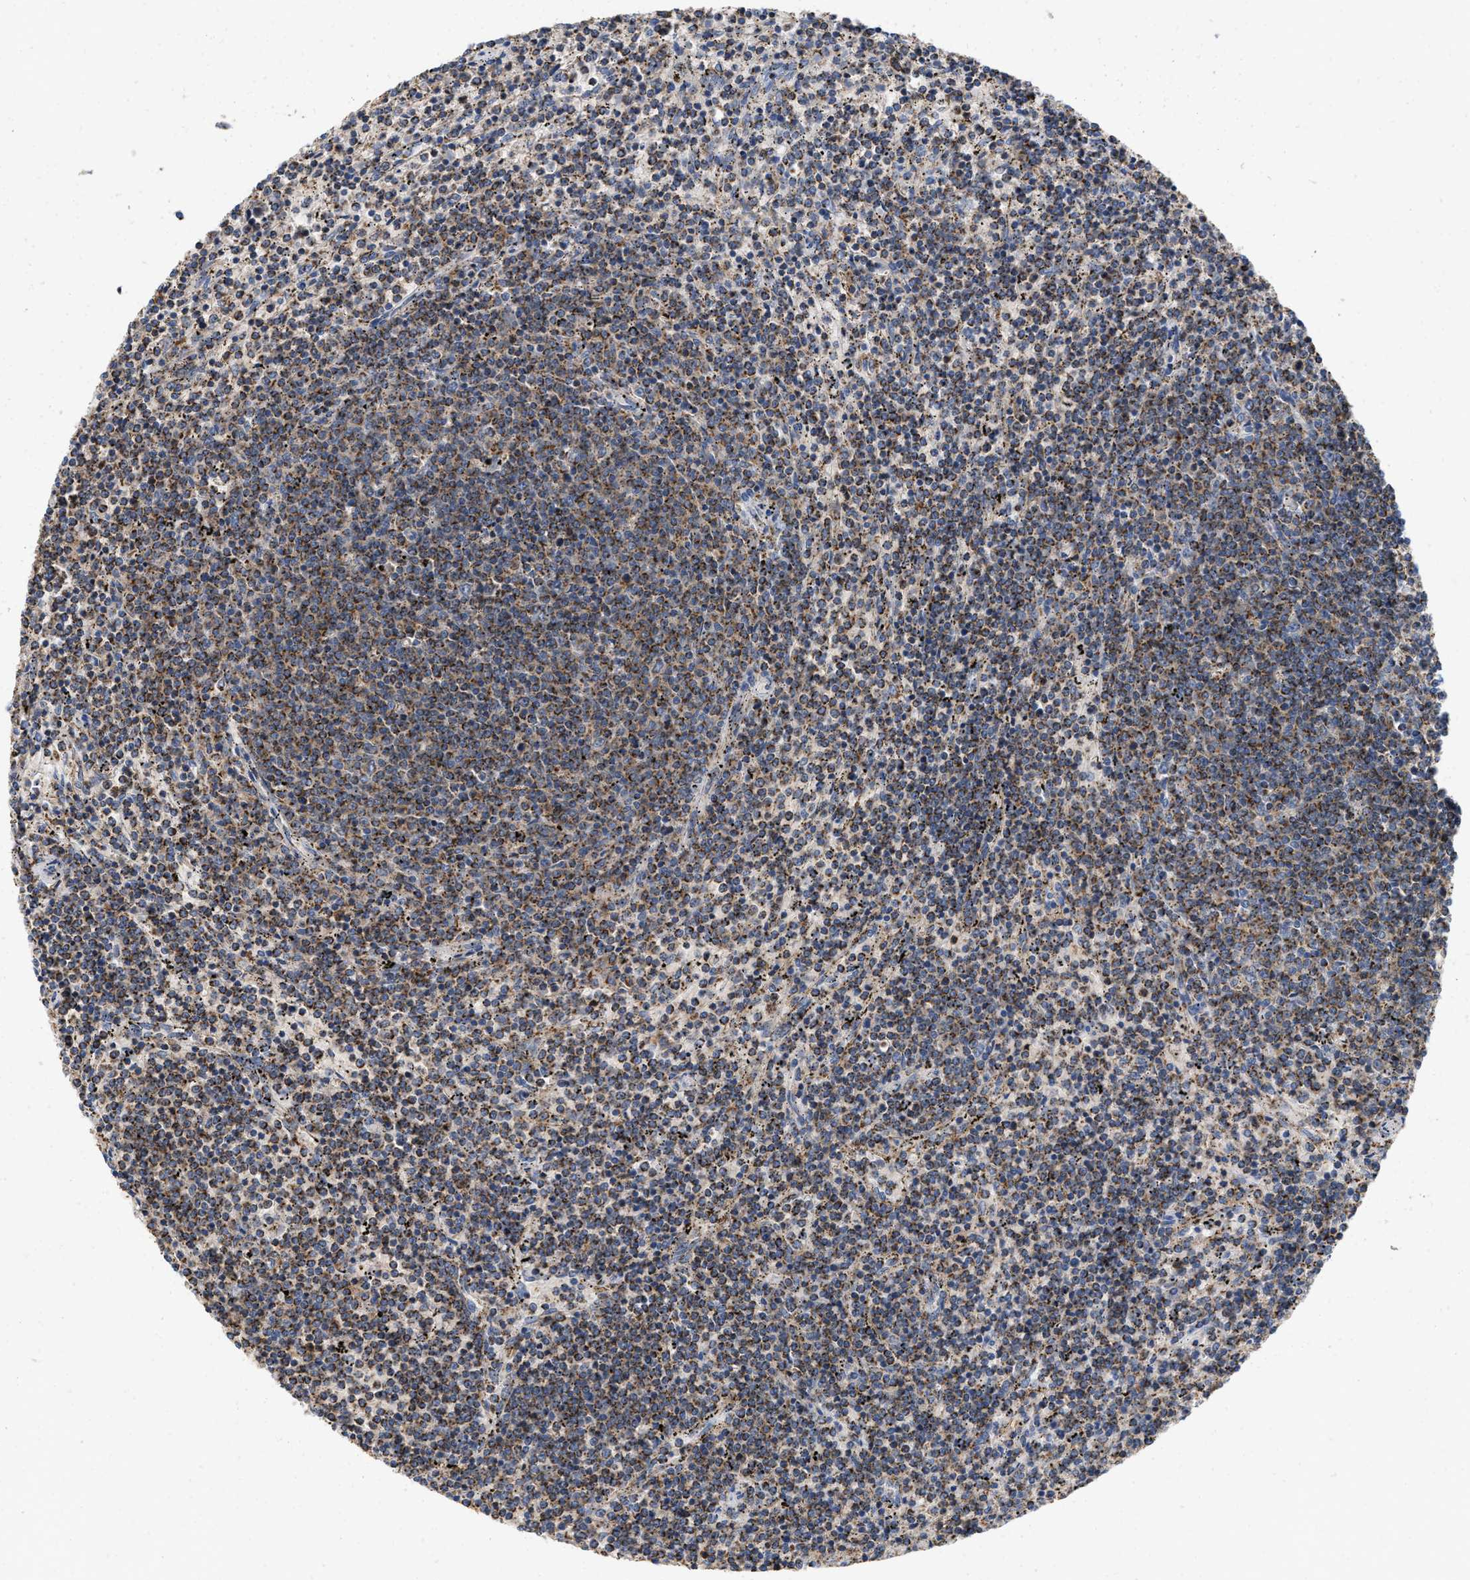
{"staining": {"intensity": "strong", "quantity": ">75%", "location": "cytoplasmic/membranous"}, "tissue": "lymphoma", "cell_type": "Tumor cells", "image_type": "cancer", "snomed": [{"axis": "morphology", "description": "Malignant lymphoma, non-Hodgkin's type, Low grade"}, {"axis": "topography", "description": "Spleen"}], "caption": "DAB (3,3'-diaminobenzidine) immunohistochemical staining of human low-grade malignant lymphoma, non-Hodgkin's type displays strong cytoplasmic/membranous protein positivity in about >75% of tumor cells. (brown staining indicates protein expression, while blue staining denotes nuclei).", "gene": "GRB10", "patient": {"sex": "female", "age": 50}}